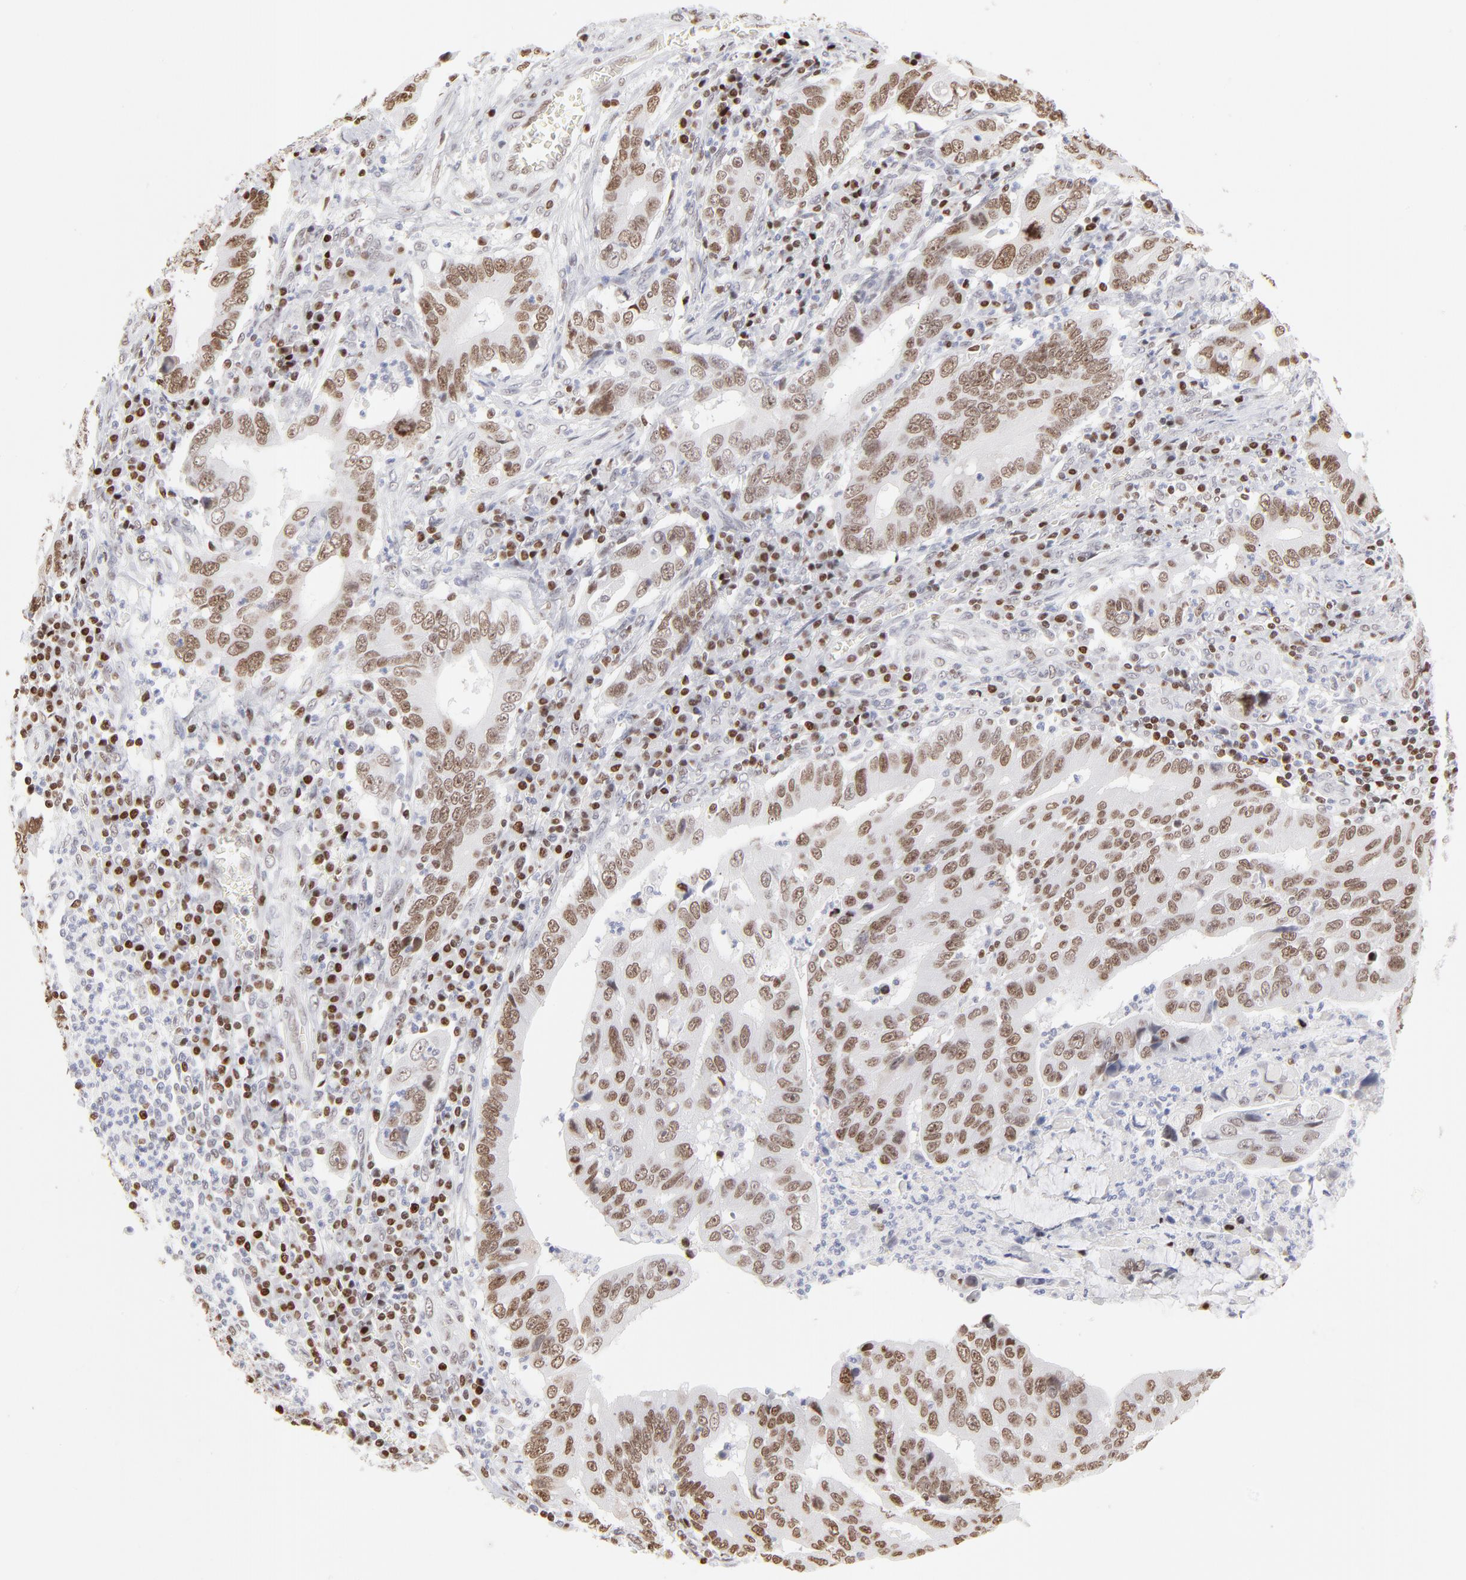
{"staining": {"intensity": "strong", "quantity": ">75%", "location": "nuclear"}, "tissue": "stomach cancer", "cell_type": "Tumor cells", "image_type": "cancer", "snomed": [{"axis": "morphology", "description": "Adenocarcinoma, NOS"}, {"axis": "topography", "description": "Stomach, upper"}], "caption": "Stomach cancer (adenocarcinoma) tissue demonstrates strong nuclear staining in approximately >75% of tumor cells The staining was performed using DAB, with brown indicating positive protein expression. Nuclei are stained blue with hematoxylin.", "gene": "PARP1", "patient": {"sex": "male", "age": 63}}